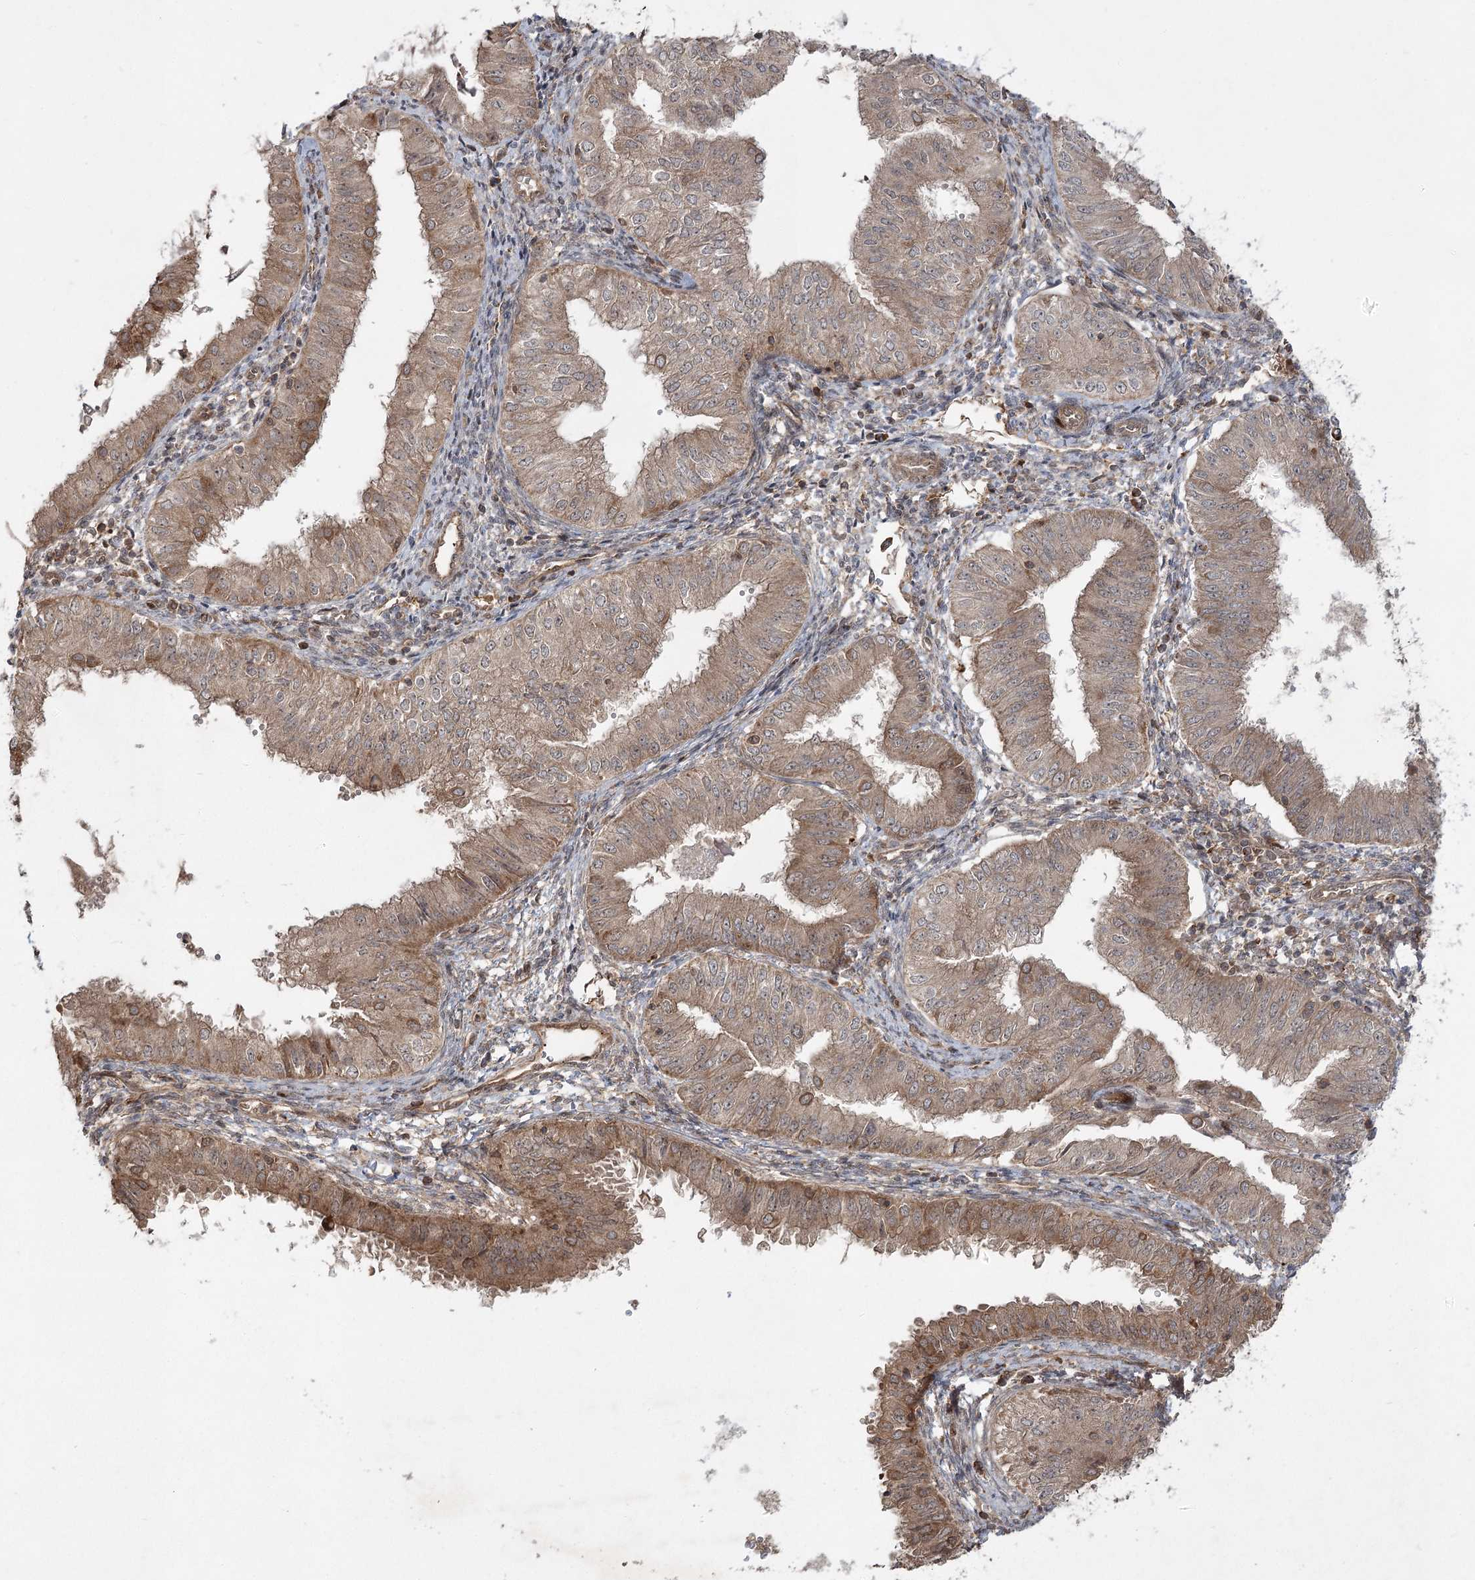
{"staining": {"intensity": "moderate", "quantity": ">75%", "location": "cytoplasmic/membranous"}, "tissue": "endometrial cancer", "cell_type": "Tumor cells", "image_type": "cancer", "snomed": [{"axis": "morphology", "description": "Normal tissue, NOS"}, {"axis": "morphology", "description": "Adenocarcinoma, NOS"}, {"axis": "topography", "description": "Endometrium"}], "caption": "Immunohistochemistry (DAB) staining of endometrial cancer demonstrates moderate cytoplasmic/membranous protein staining in about >75% of tumor cells. The protein of interest is stained brown, and the nuclei are stained in blue (DAB IHC with brightfield microscopy, high magnification).", "gene": "CPLANE1", "patient": {"sex": "female", "age": 53}}